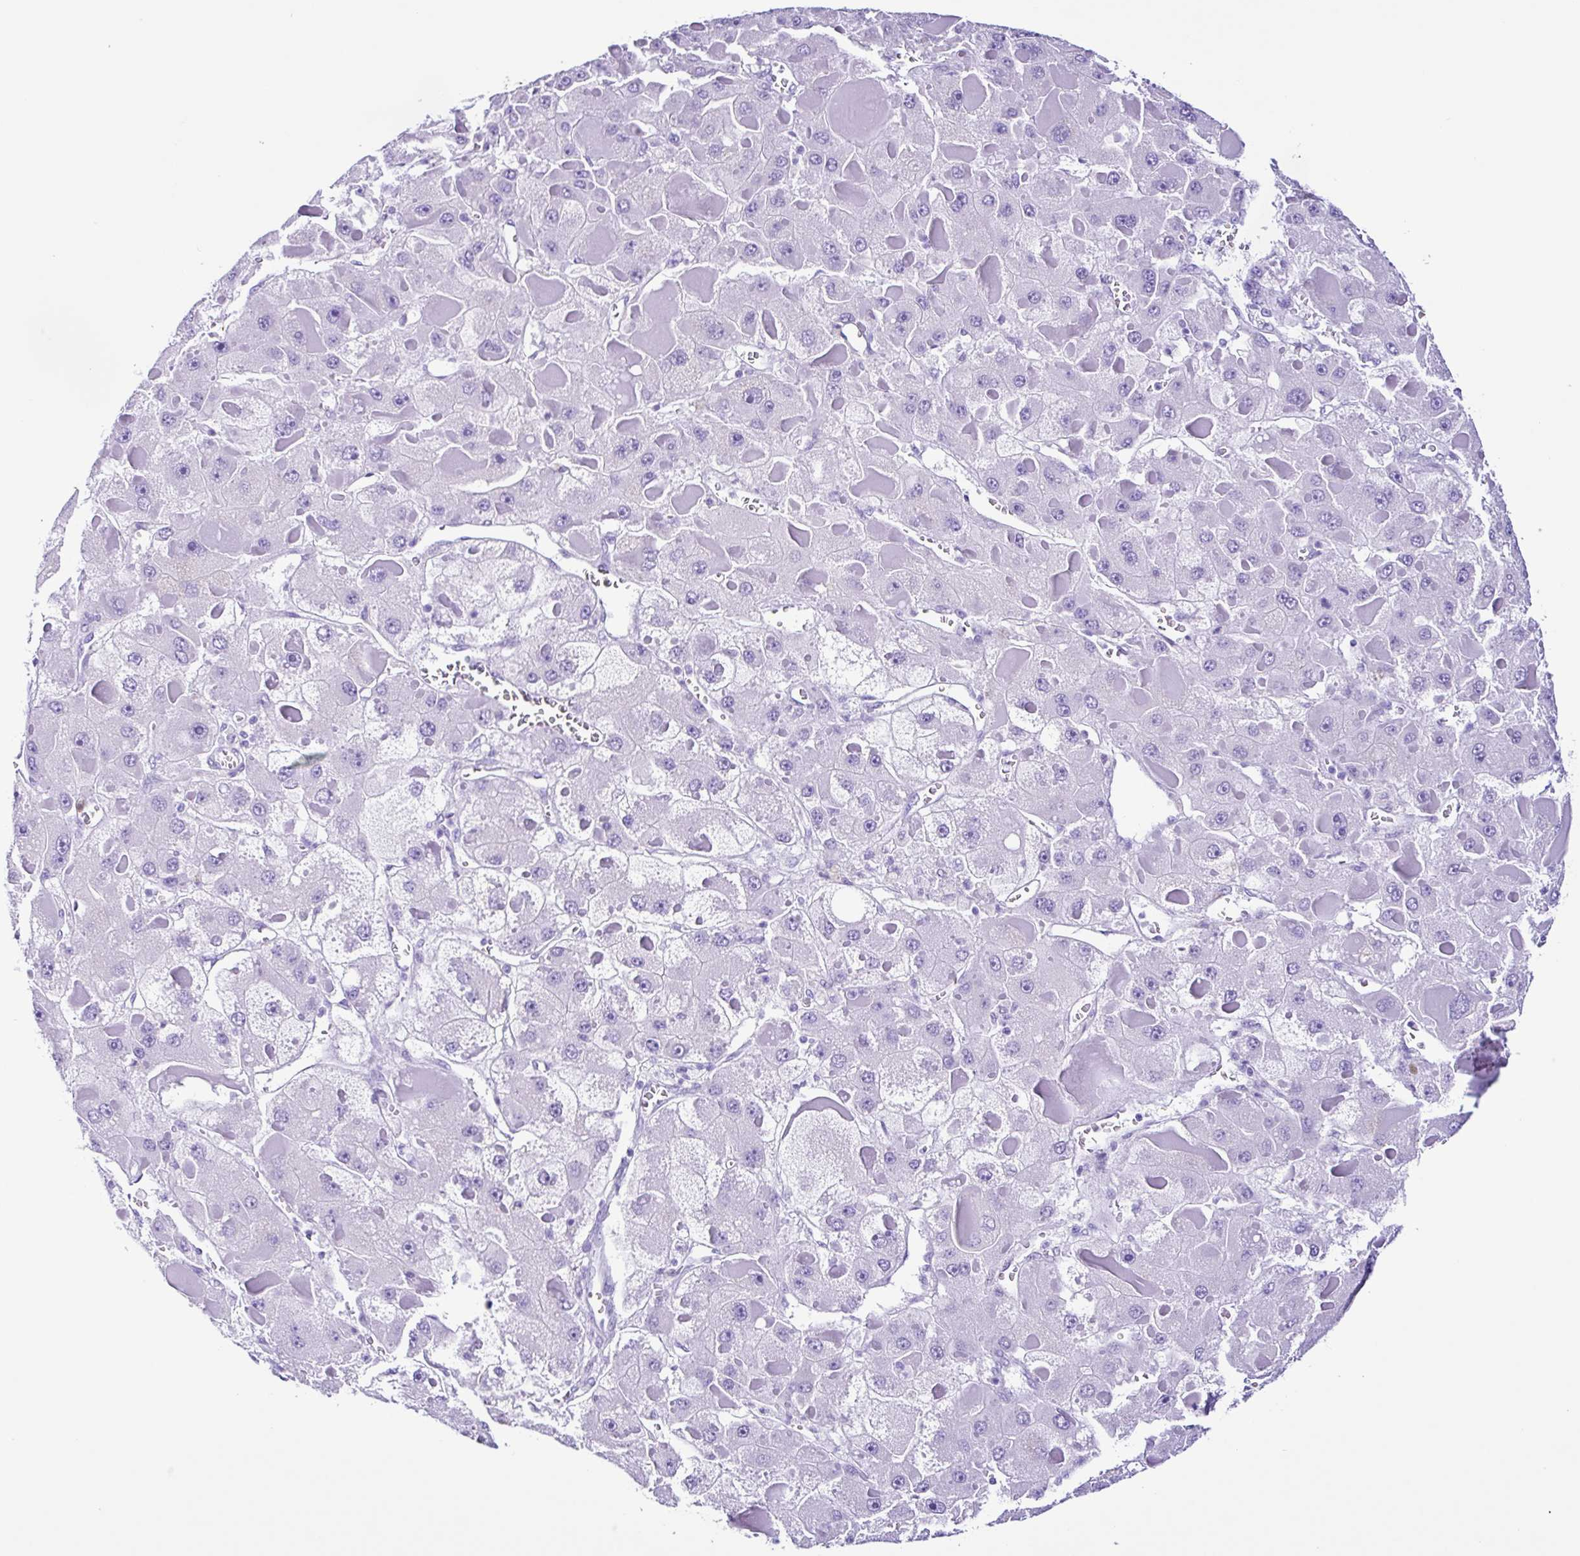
{"staining": {"intensity": "negative", "quantity": "none", "location": "none"}, "tissue": "liver cancer", "cell_type": "Tumor cells", "image_type": "cancer", "snomed": [{"axis": "morphology", "description": "Carcinoma, Hepatocellular, NOS"}, {"axis": "topography", "description": "Liver"}], "caption": "There is no significant staining in tumor cells of liver cancer (hepatocellular carcinoma). The staining is performed using DAB brown chromogen with nuclei counter-stained in using hematoxylin.", "gene": "PIGF", "patient": {"sex": "female", "age": 73}}